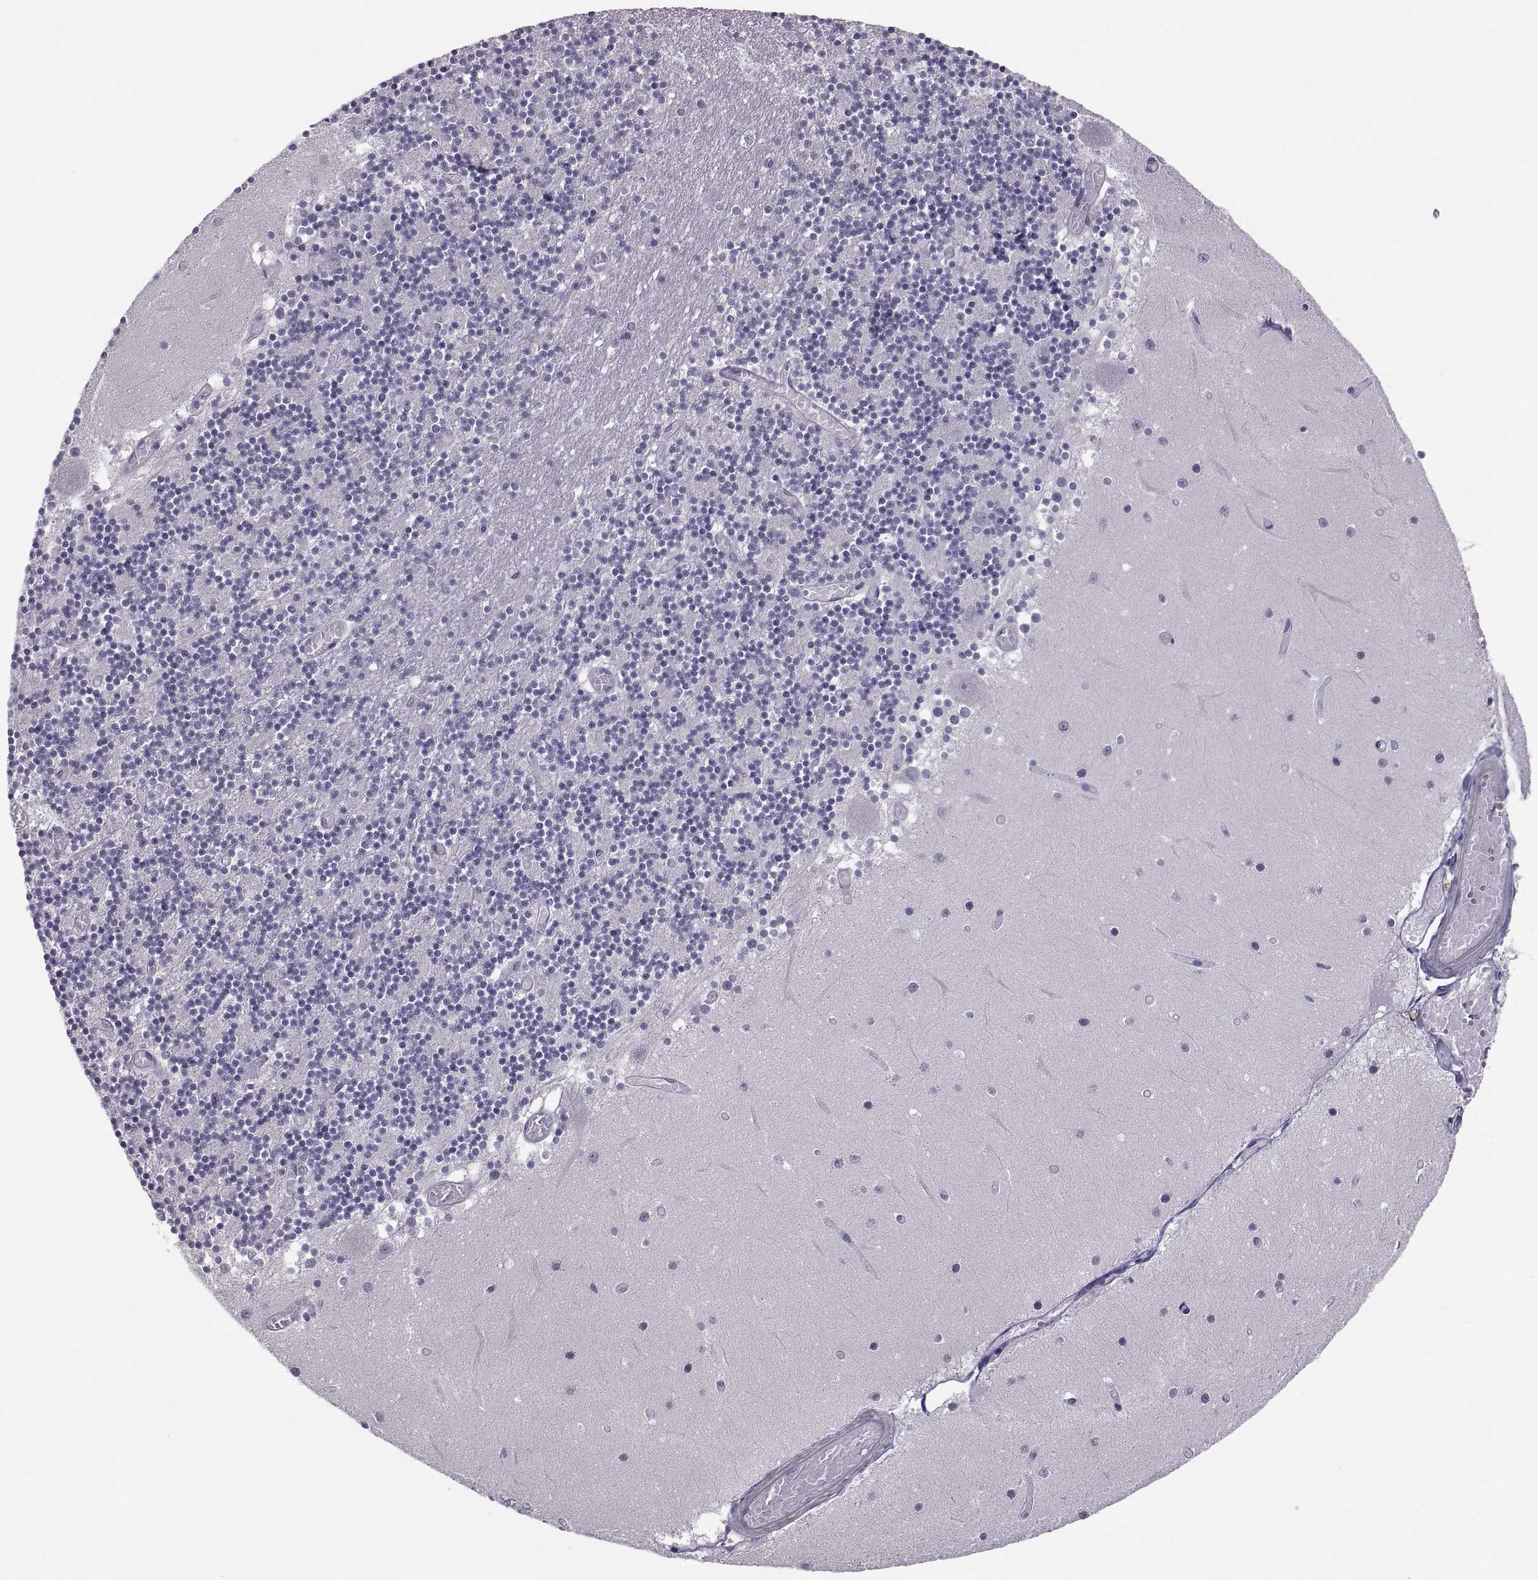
{"staining": {"intensity": "negative", "quantity": "none", "location": "none"}, "tissue": "cerebellum", "cell_type": "Cells in granular layer", "image_type": "normal", "snomed": [{"axis": "morphology", "description": "Normal tissue, NOS"}, {"axis": "topography", "description": "Cerebellum"}], "caption": "The micrograph shows no staining of cells in granular layer in normal cerebellum. (DAB (3,3'-diaminobenzidine) immunohistochemistry, high magnification).", "gene": "IGSF1", "patient": {"sex": "female", "age": 28}}